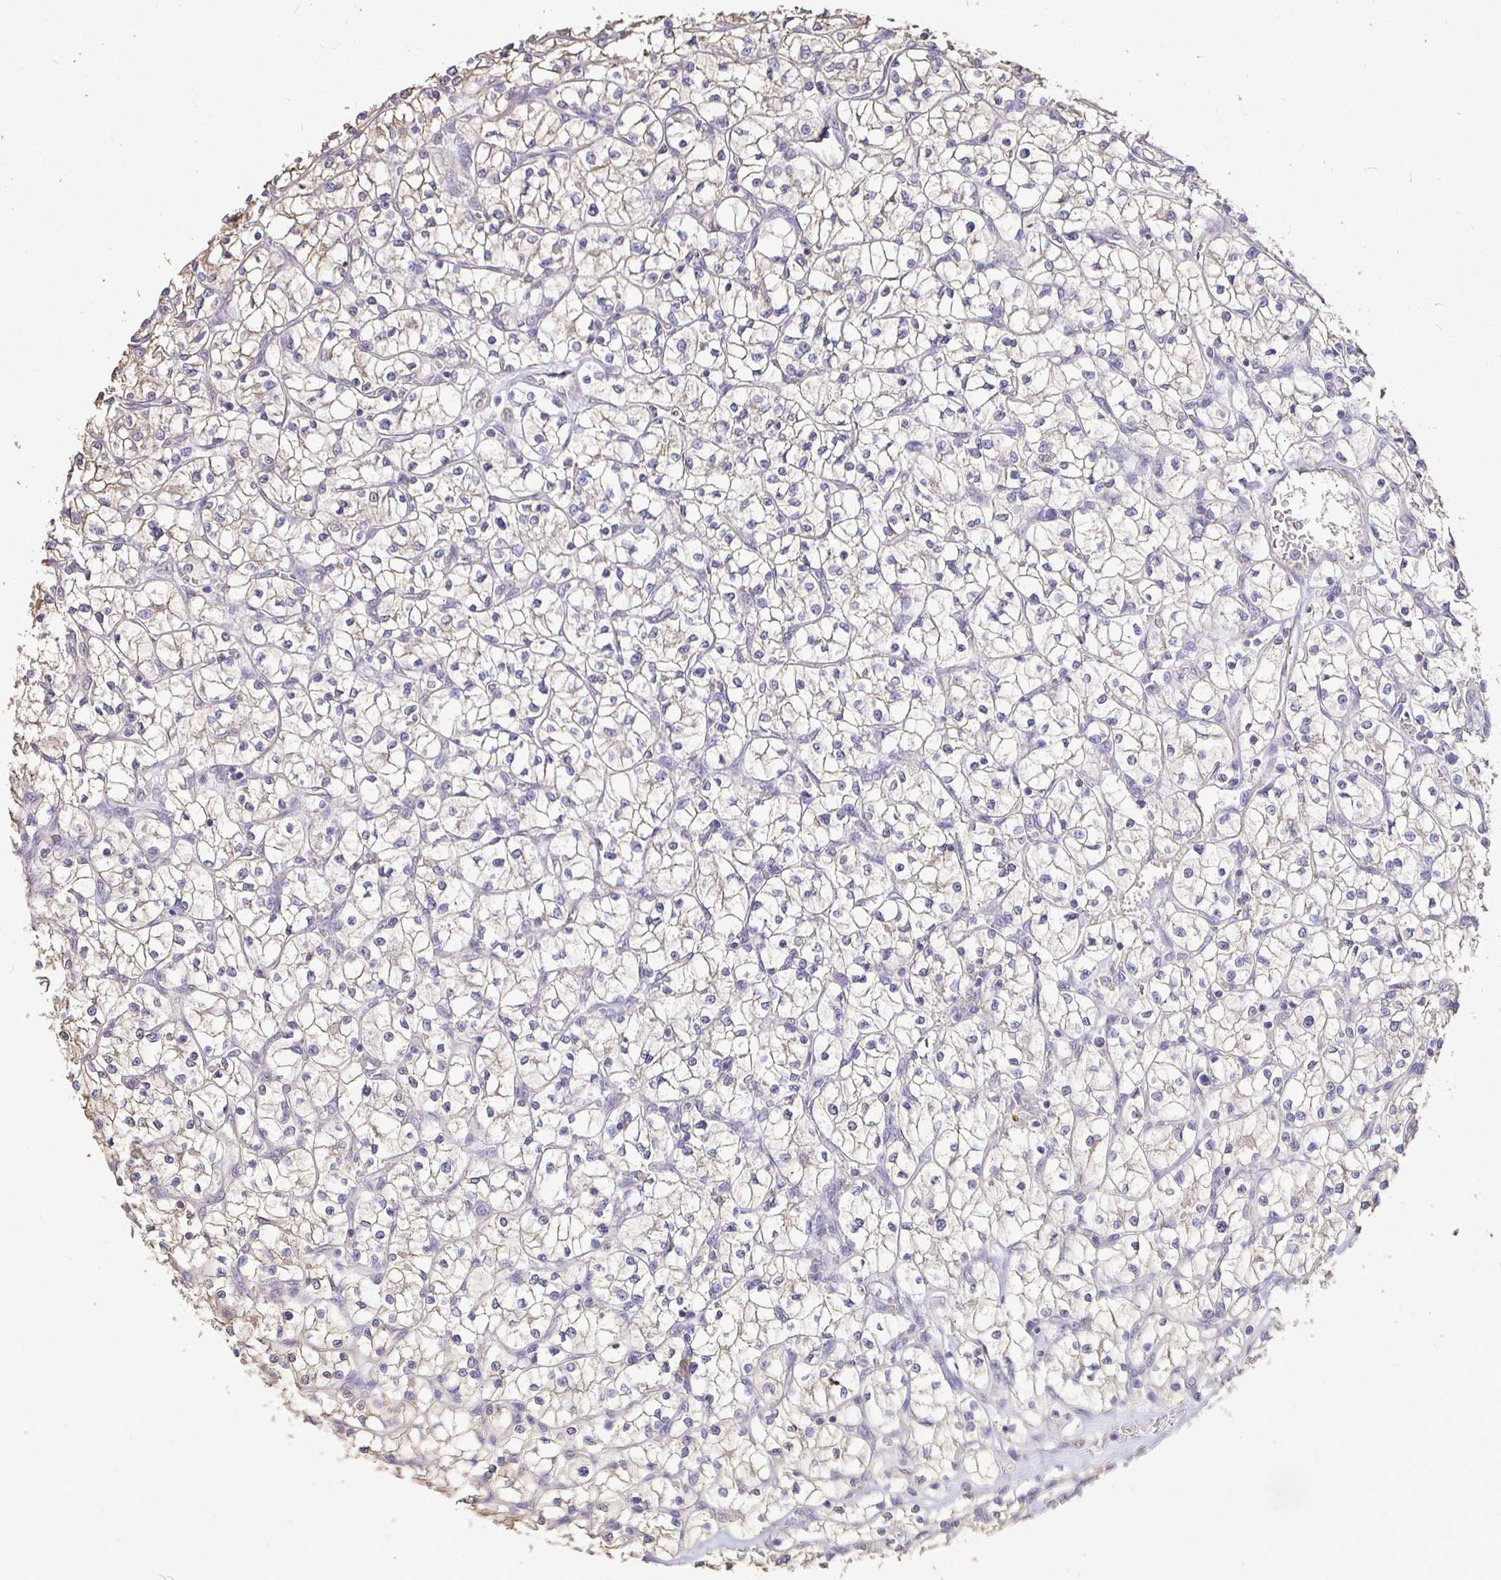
{"staining": {"intensity": "negative", "quantity": "none", "location": "none"}, "tissue": "renal cancer", "cell_type": "Tumor cells", "image_type": "cancer", "snomed": [{"axis": "morphology", "description": "Adenocarcinoma, NOS"}, {"axis": "topography", "description": "Kidney"}], "caption": "A micrograph of renal adenocarcinoma stained for a protein demonstrates no brown staining in tumor cells.", "gene": "MAPK8IP3", "patient": {"sex": "female", "age": 64}}